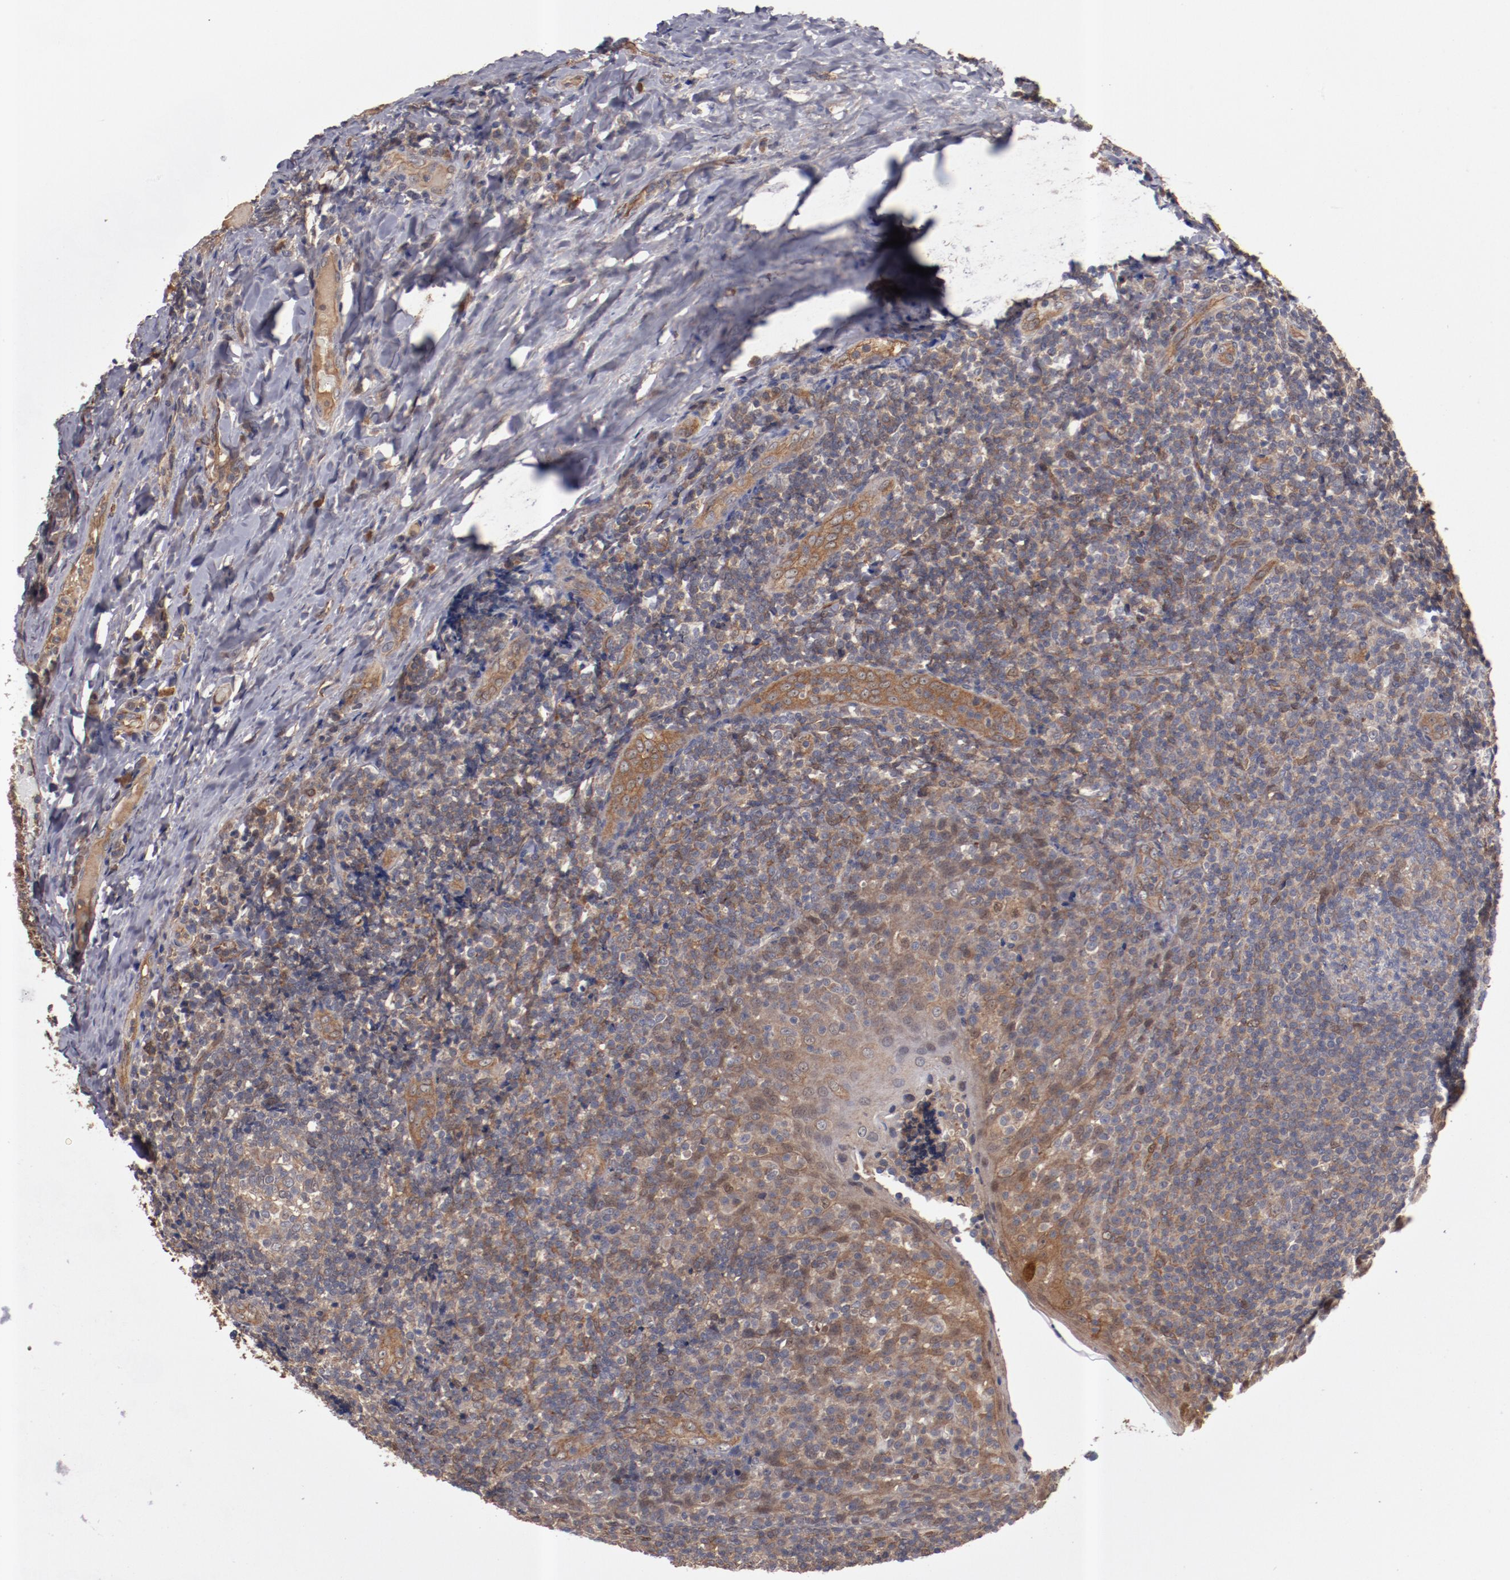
{"staining": {"intensity": "weak", "quantity": "<25%", "location": "cytoplasmic/membranous"}, "tissue": "tonsil", "cell_type": "Germinal center cells", "image_type": "normal", "snomed": [{"axis": "morphology", "description": "Normal tissue, NOS"}, {"axis": "topography", "description": "Tonsil"}], "caption": "The histopathology image exhibits no staining of germinal center cells in unremarkable tonsil.", "gene": "DNAAF2", "patient": {"sex": "male", "age": 31}}